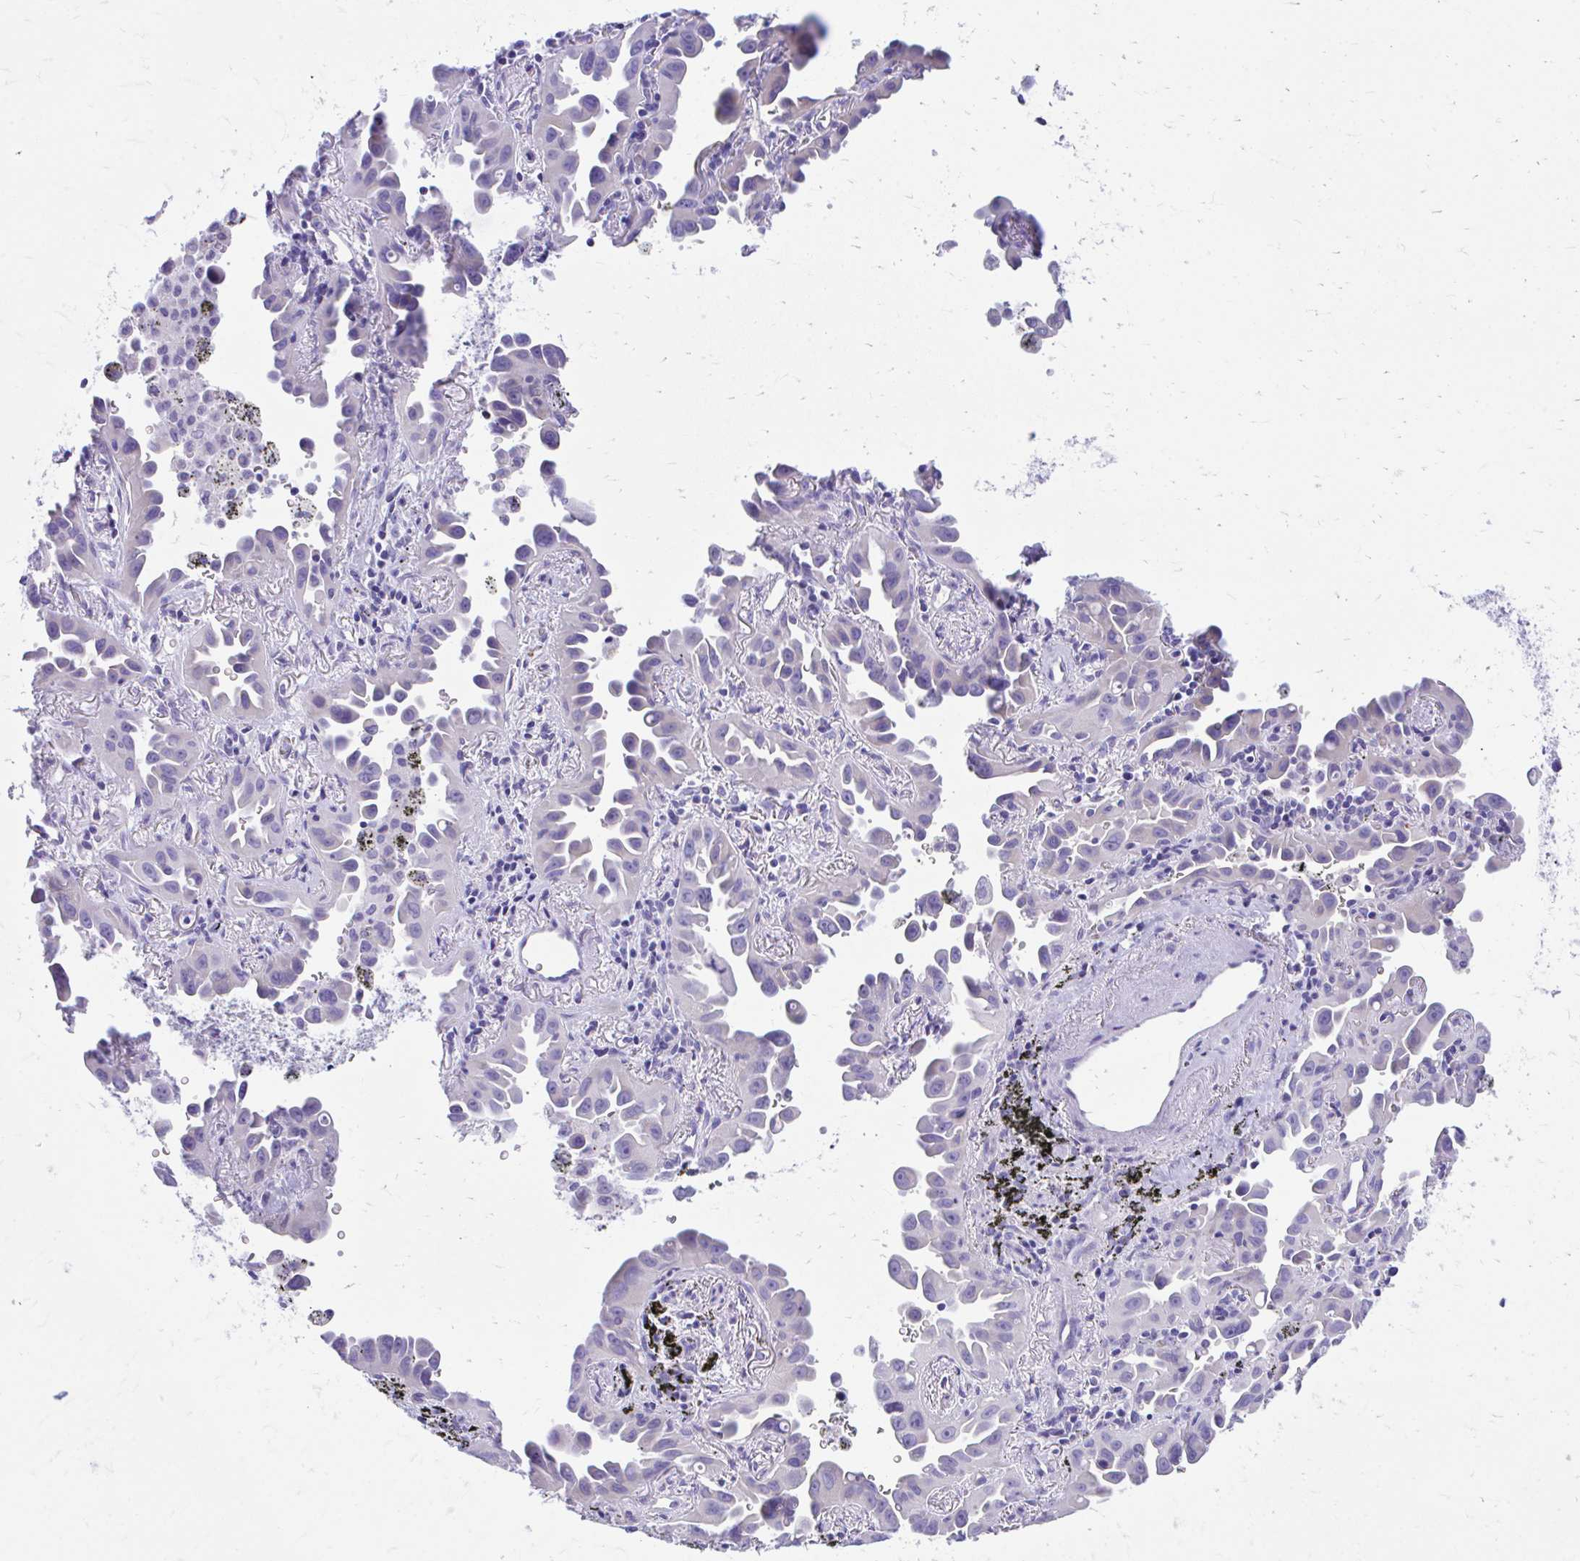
{"staining": {"intensity": "negative", "quantity": "none", "location": "none"}, "tissue": "lung cancer", "cell_type": "Tumor cells", "image_type": "cancer", "snomed": [{"axis": "morphology", "description": "Adenocarcinoma, NOS"}, {"axis": "topography", "description": "Lung"}], "caption": "Protein analysis of lung cancer demonstrates no significant positivity in tumor cells.", "gene": "KRIT1", "patient": {"sex": "male", "age": 68}}